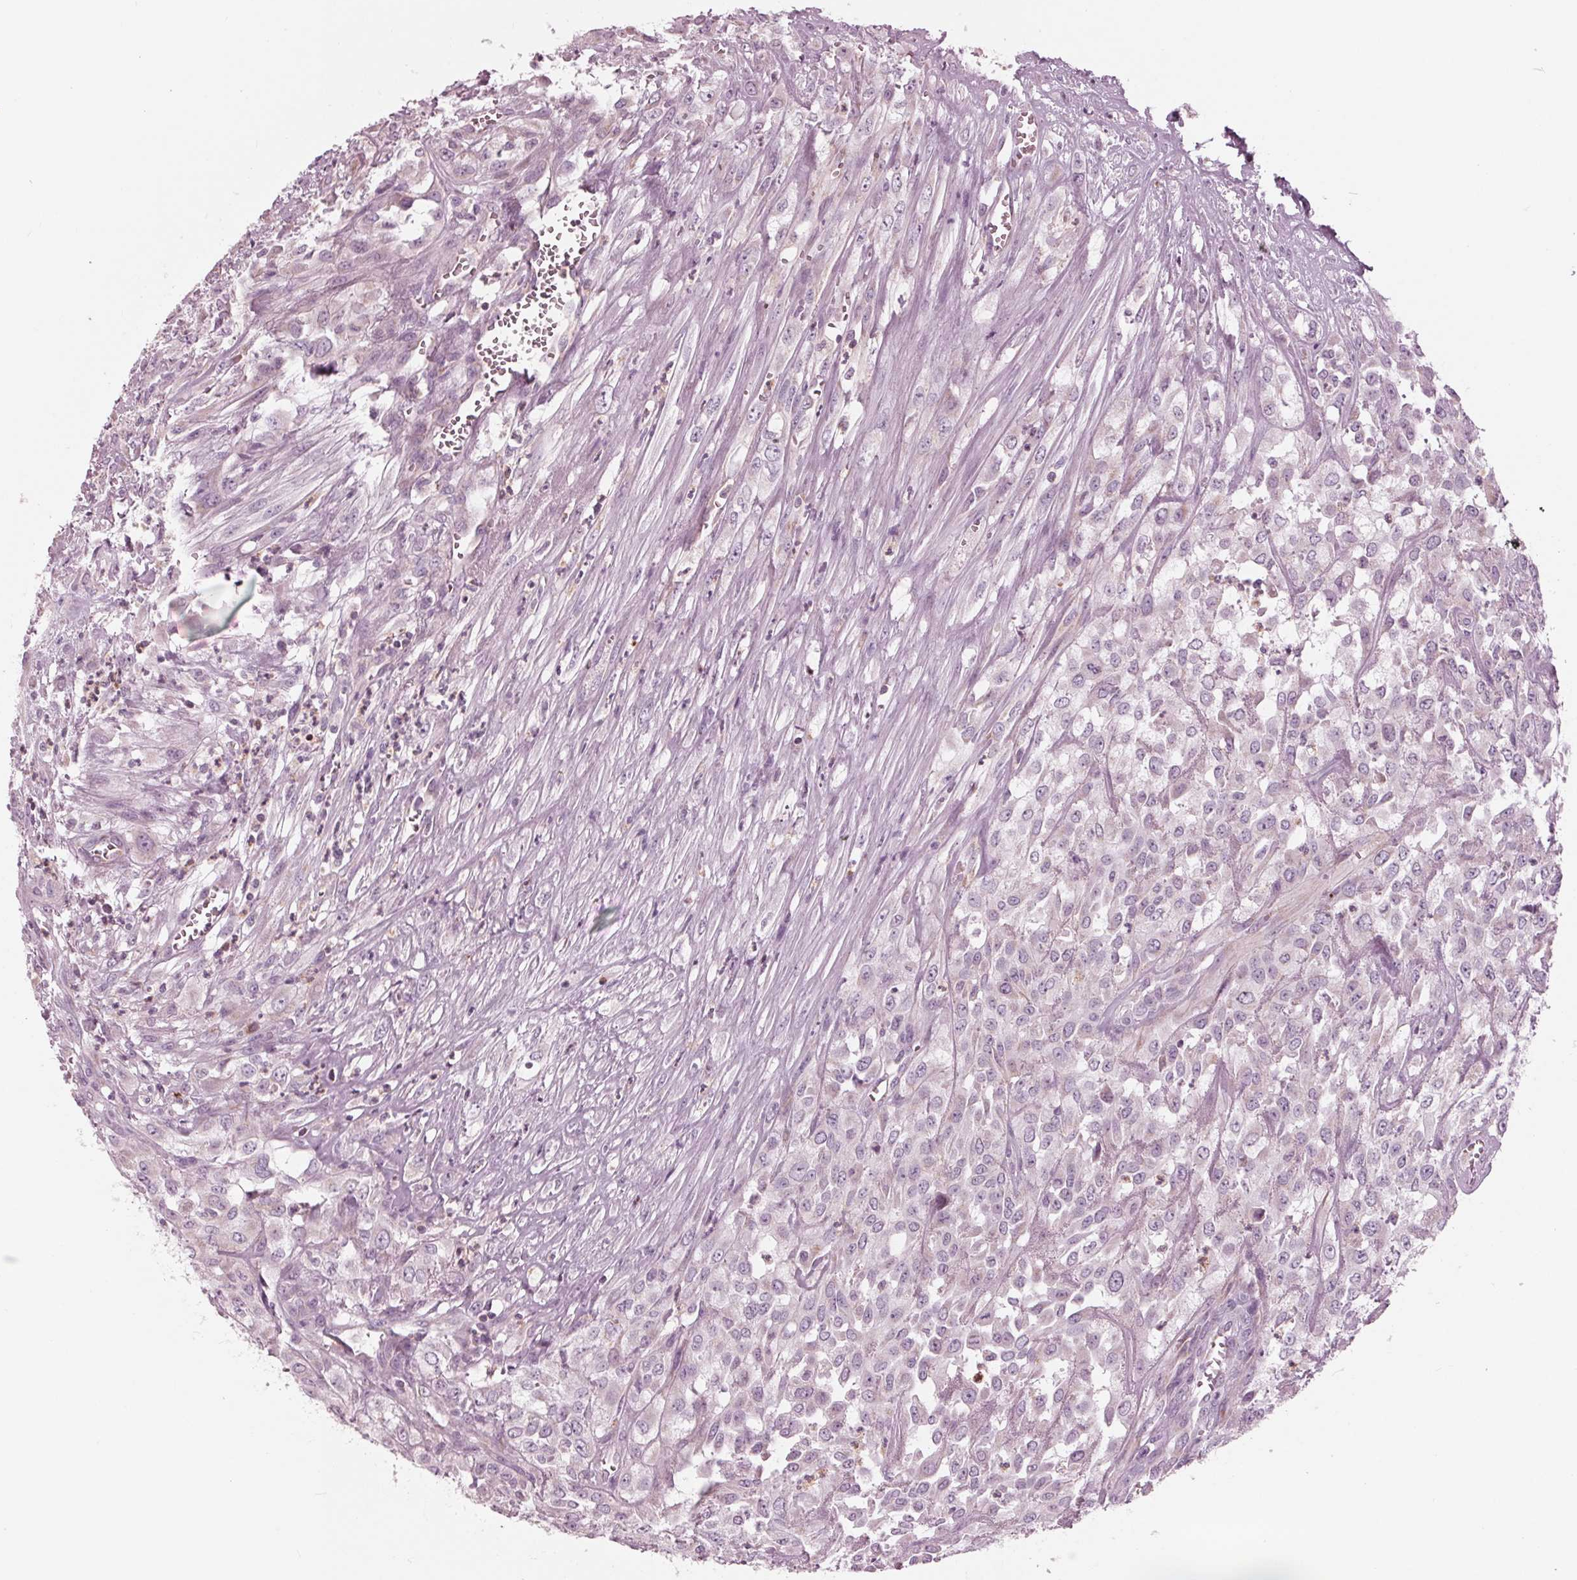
{"staining": {"intensity": "negative", "quantity": "none", "location": "none"}, "tissue": "urothelial cancer", "cell_type": "Tumor cells", "image_type": "cancer", "snomed": [{"axis": "morphology", "description": "Urothelial carcinoma, High grade"}, {"axis": "topography", "description": "Urinary bladder"}], "caption": "This is a histopathology image of IHC staining of urothelial cancer, which shows no expression in tumor cells.", "gene": "CLN6", "patient": {"sex": "male", "age": 67}}